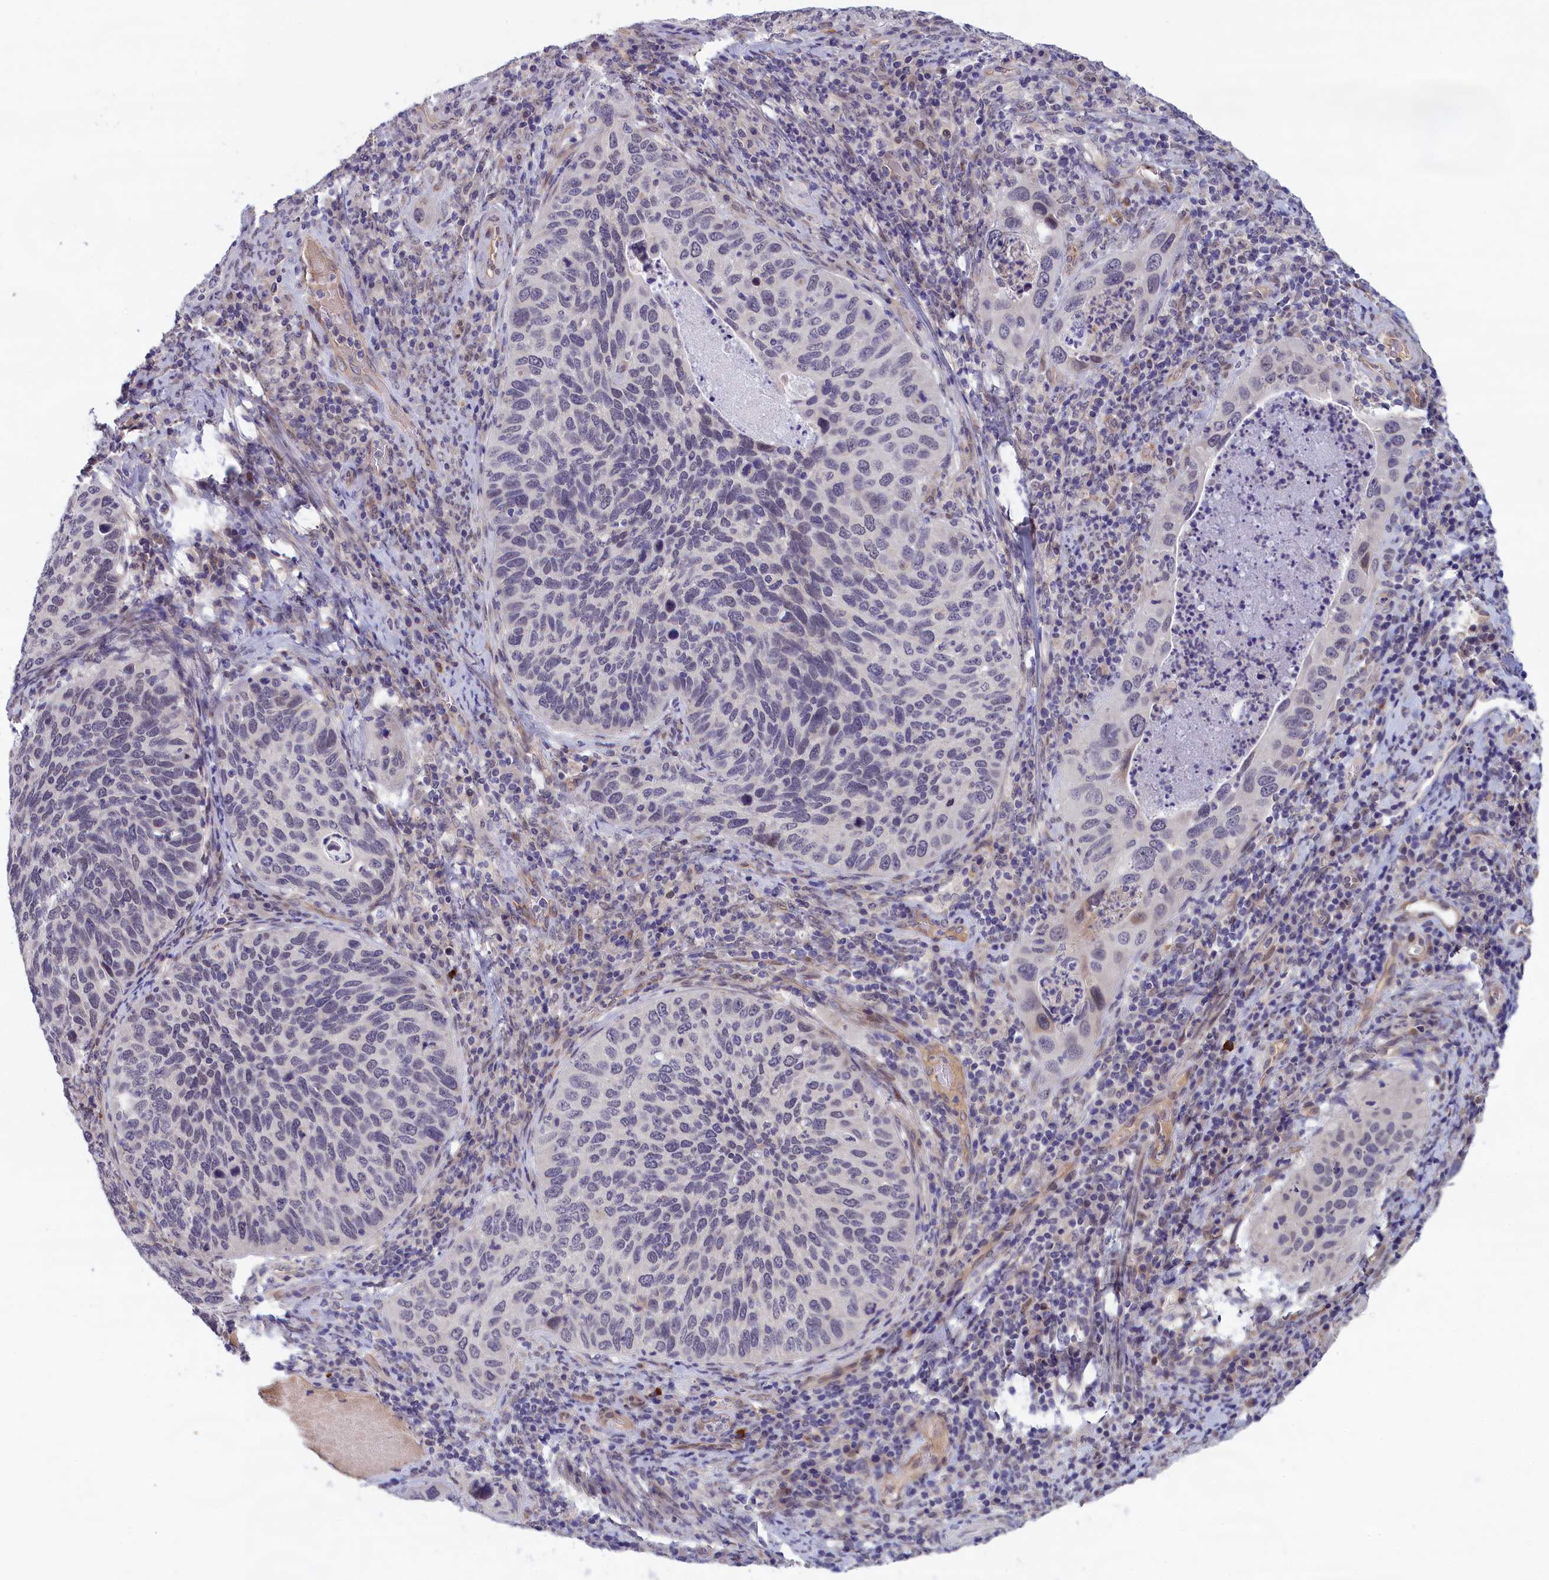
{"staining": {"intensity": "weak", "quantity": "<25%", "location": "cytoplasmic/membranous,nuclear"}, "tissue": "cervical cancer", "cell_type": "Tumor cells", "image_type": "cancer", "snomed": [{"axis": "morphology", "description": "Squamous cell carcinoma, NOS"}, {"axis": "topography", "description": "Cervix"}], "caption": "An image of human cervical squamous cell carcinoma is negative for staining in tumor cells.", "gene": "IGFALS", "patient": {"sex": "female", "age": 38}}